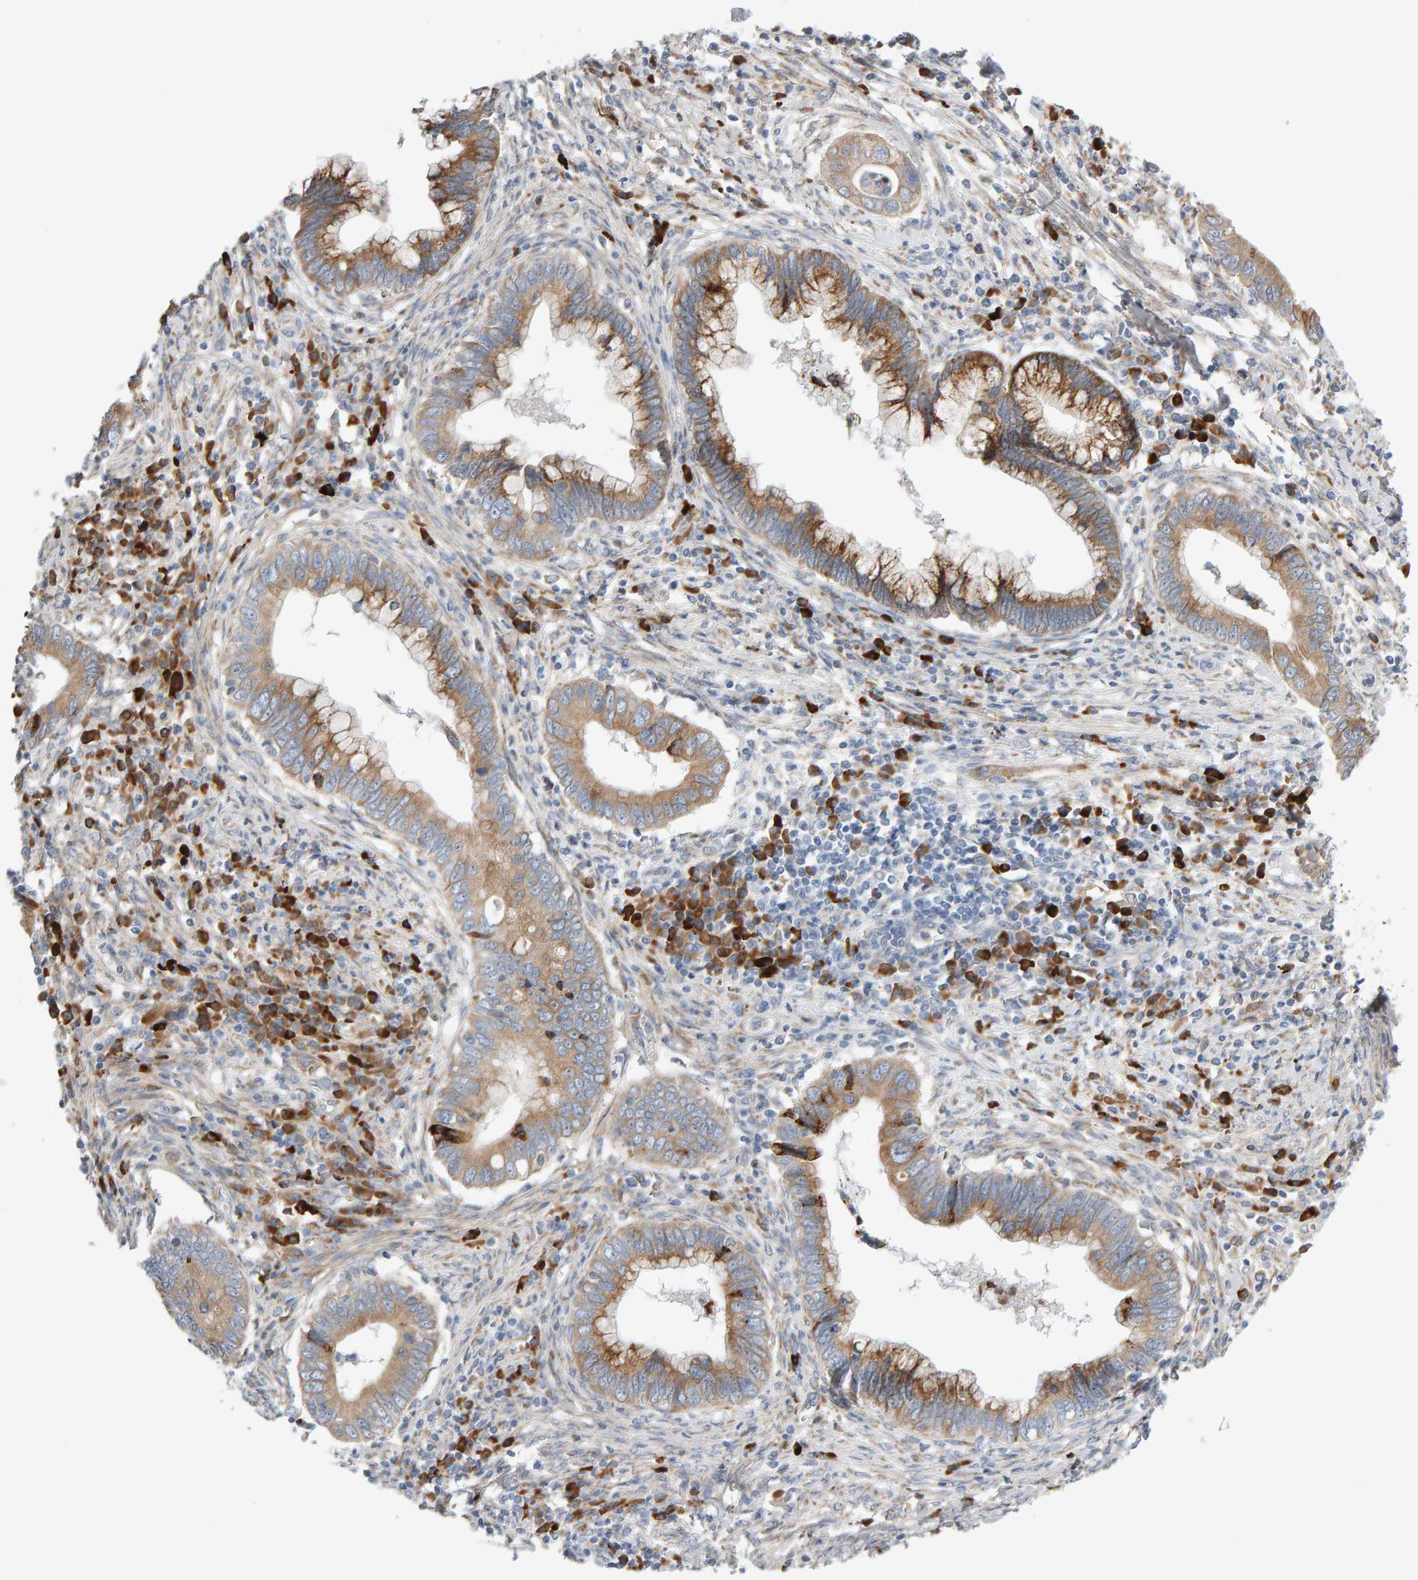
{"staining": {"intensity": "moderate", "quantity": ">75%", "location": "cytoplasmic/membranous"}, "tissue": "cervical cancer", "cell_type": "Tumor cells", "image_type": "cancer", "snomed": [{"axis": "morphology", "description": "Adenocarcinoma, NOS"}, {"axis": "topography", "description": "Cervix"}], "caption": "Moderate cytoplasmic/membranous protein staining is appreciated in about >75% of tumor cells in cervical adenocarcinoma.", "gene": "ENGASE", "patient": {"sex": "female", "age": 44}}